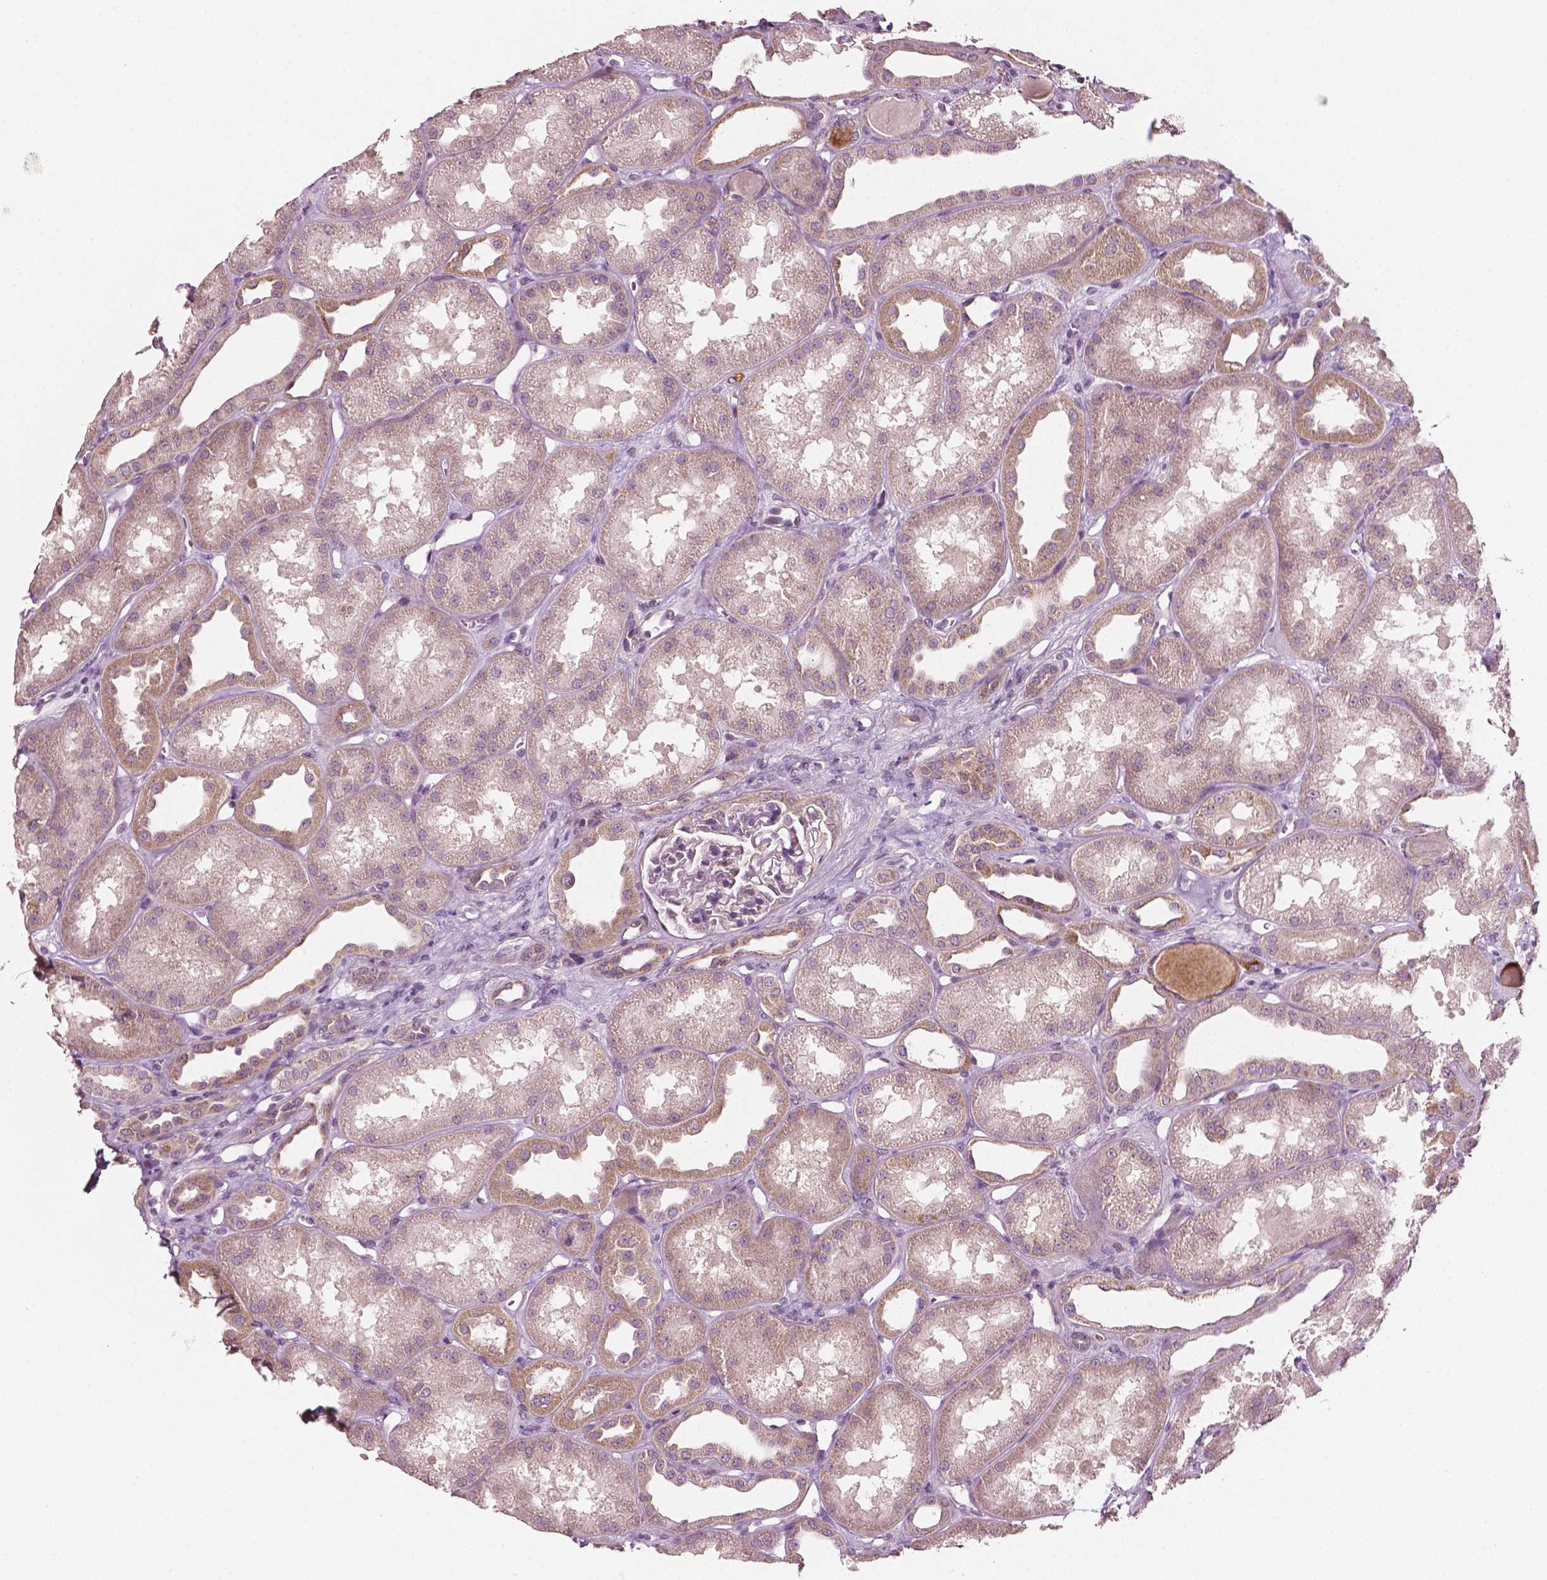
{"staining": {"intensity": "negative", "quantity": "none", "location": "none"}, "tissue": "kidney", "cell_type": "Cells in glomeruli", "image_type": "normal", "snomed": [{"axis": "morphology", "description": "Normal tissue, NOS"}, {"axis": "topography", "description": "Kidney"}], "caption": "This micrograph is of benign kidney stained with IHC to label a protein in brown with the nuclei are counter-stained blue. There is no positivity in cells in glomeruli.", "gene": "MCL1", "patient": {"sex": "male", "age": 61}}